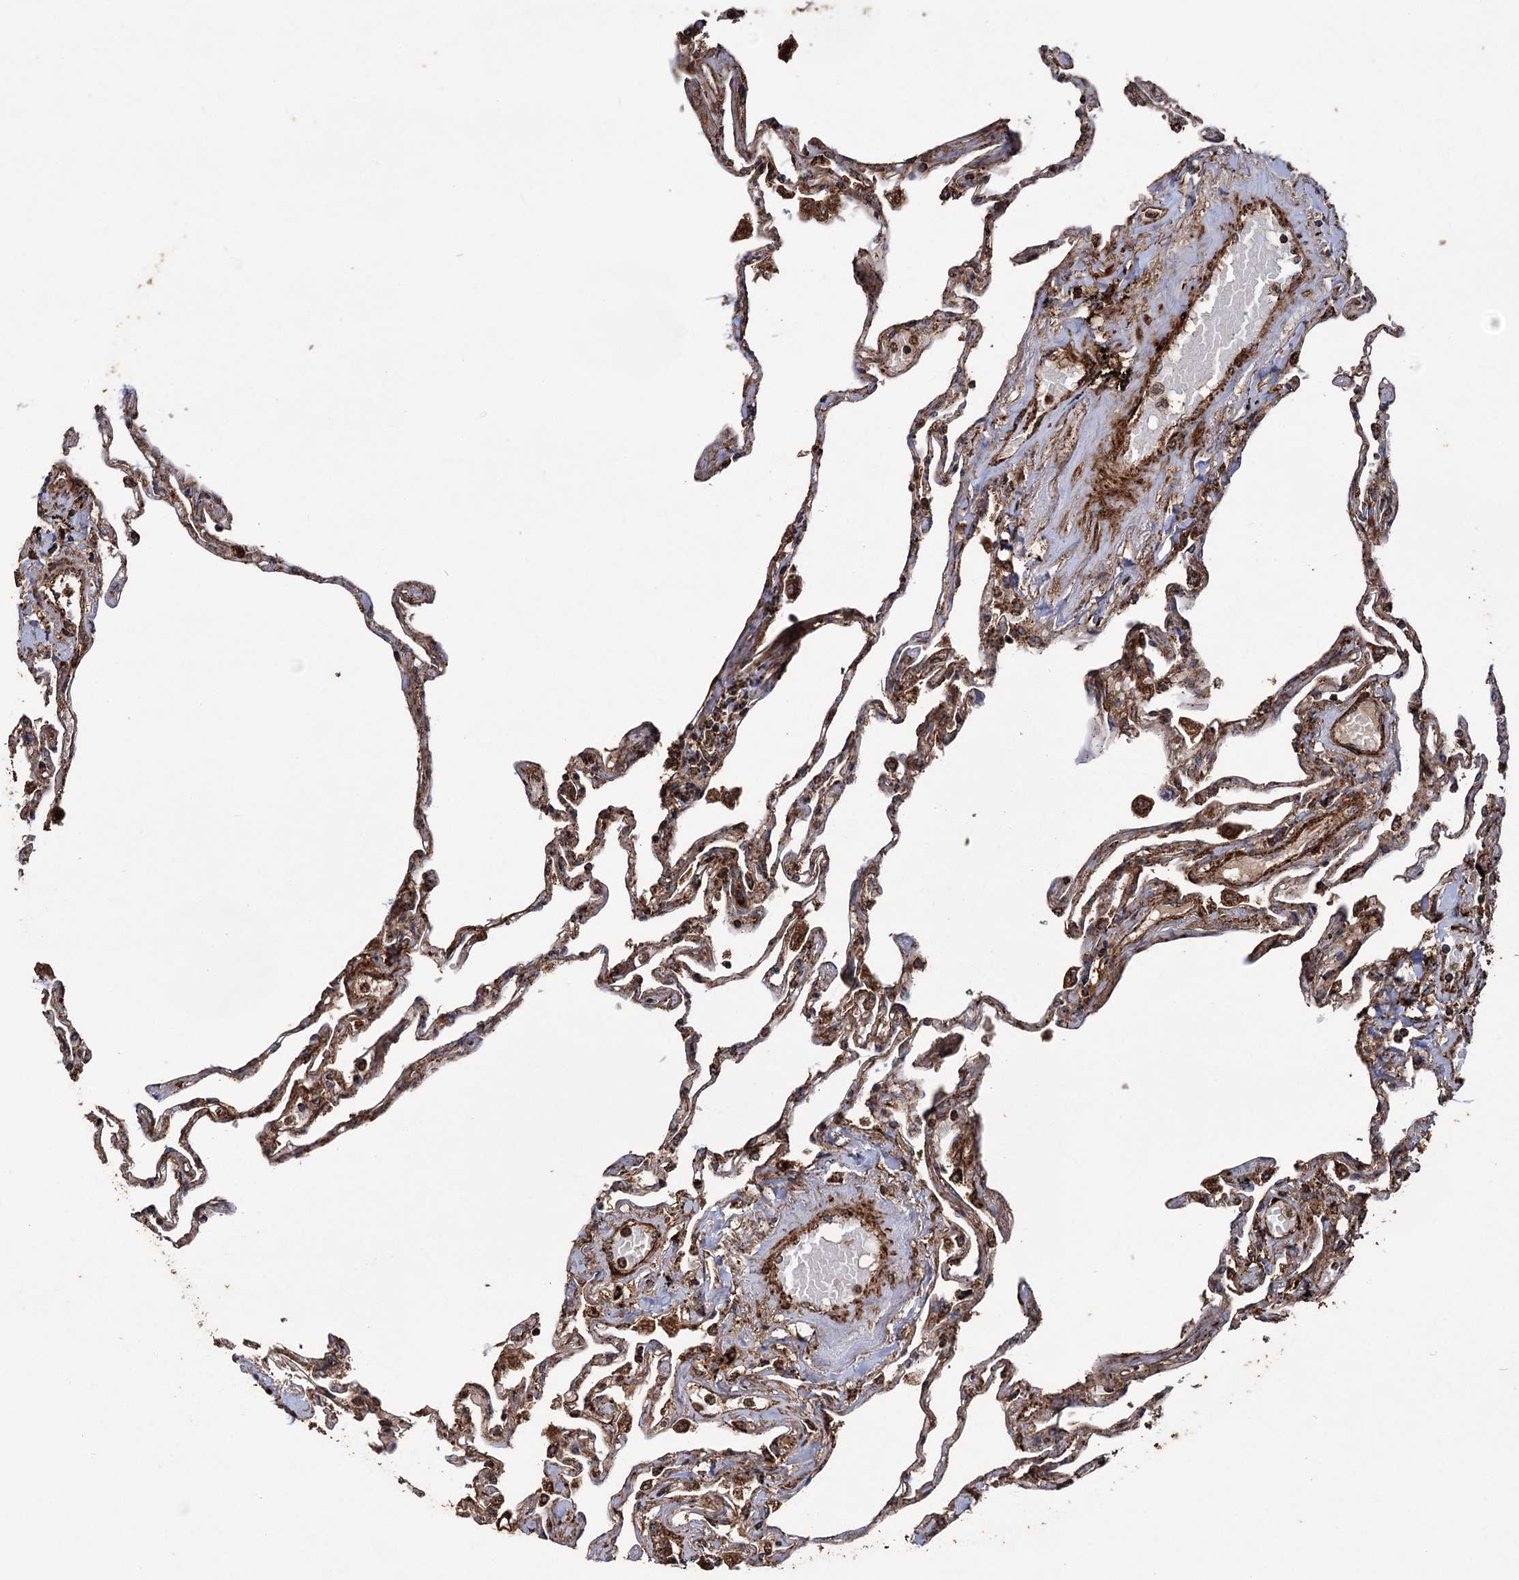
{"staining": {"intensity": "moderate", "quantity": ">75%", "location": "cytoplasmic/membranous"}, "tissue": "lung", "cell_type": "Alveolar cells", "image_type": "normal", "snomed": [{"axis": "morphology", "description": "Normal tissue, NOS"}, {"axis": "topography", "description": "Lung"}], "caption": "IHC of benign lung exhibits medium levels of moderate cytoplasmic/membranous positivity in about >75% of alveolar cells. (DAB (3,3'-diaminobenzidine) IHC, brown staining for protein, blue staining for nuclei).", "gene": "IPO4", "patient": {"sex": "female", "age": 67}}